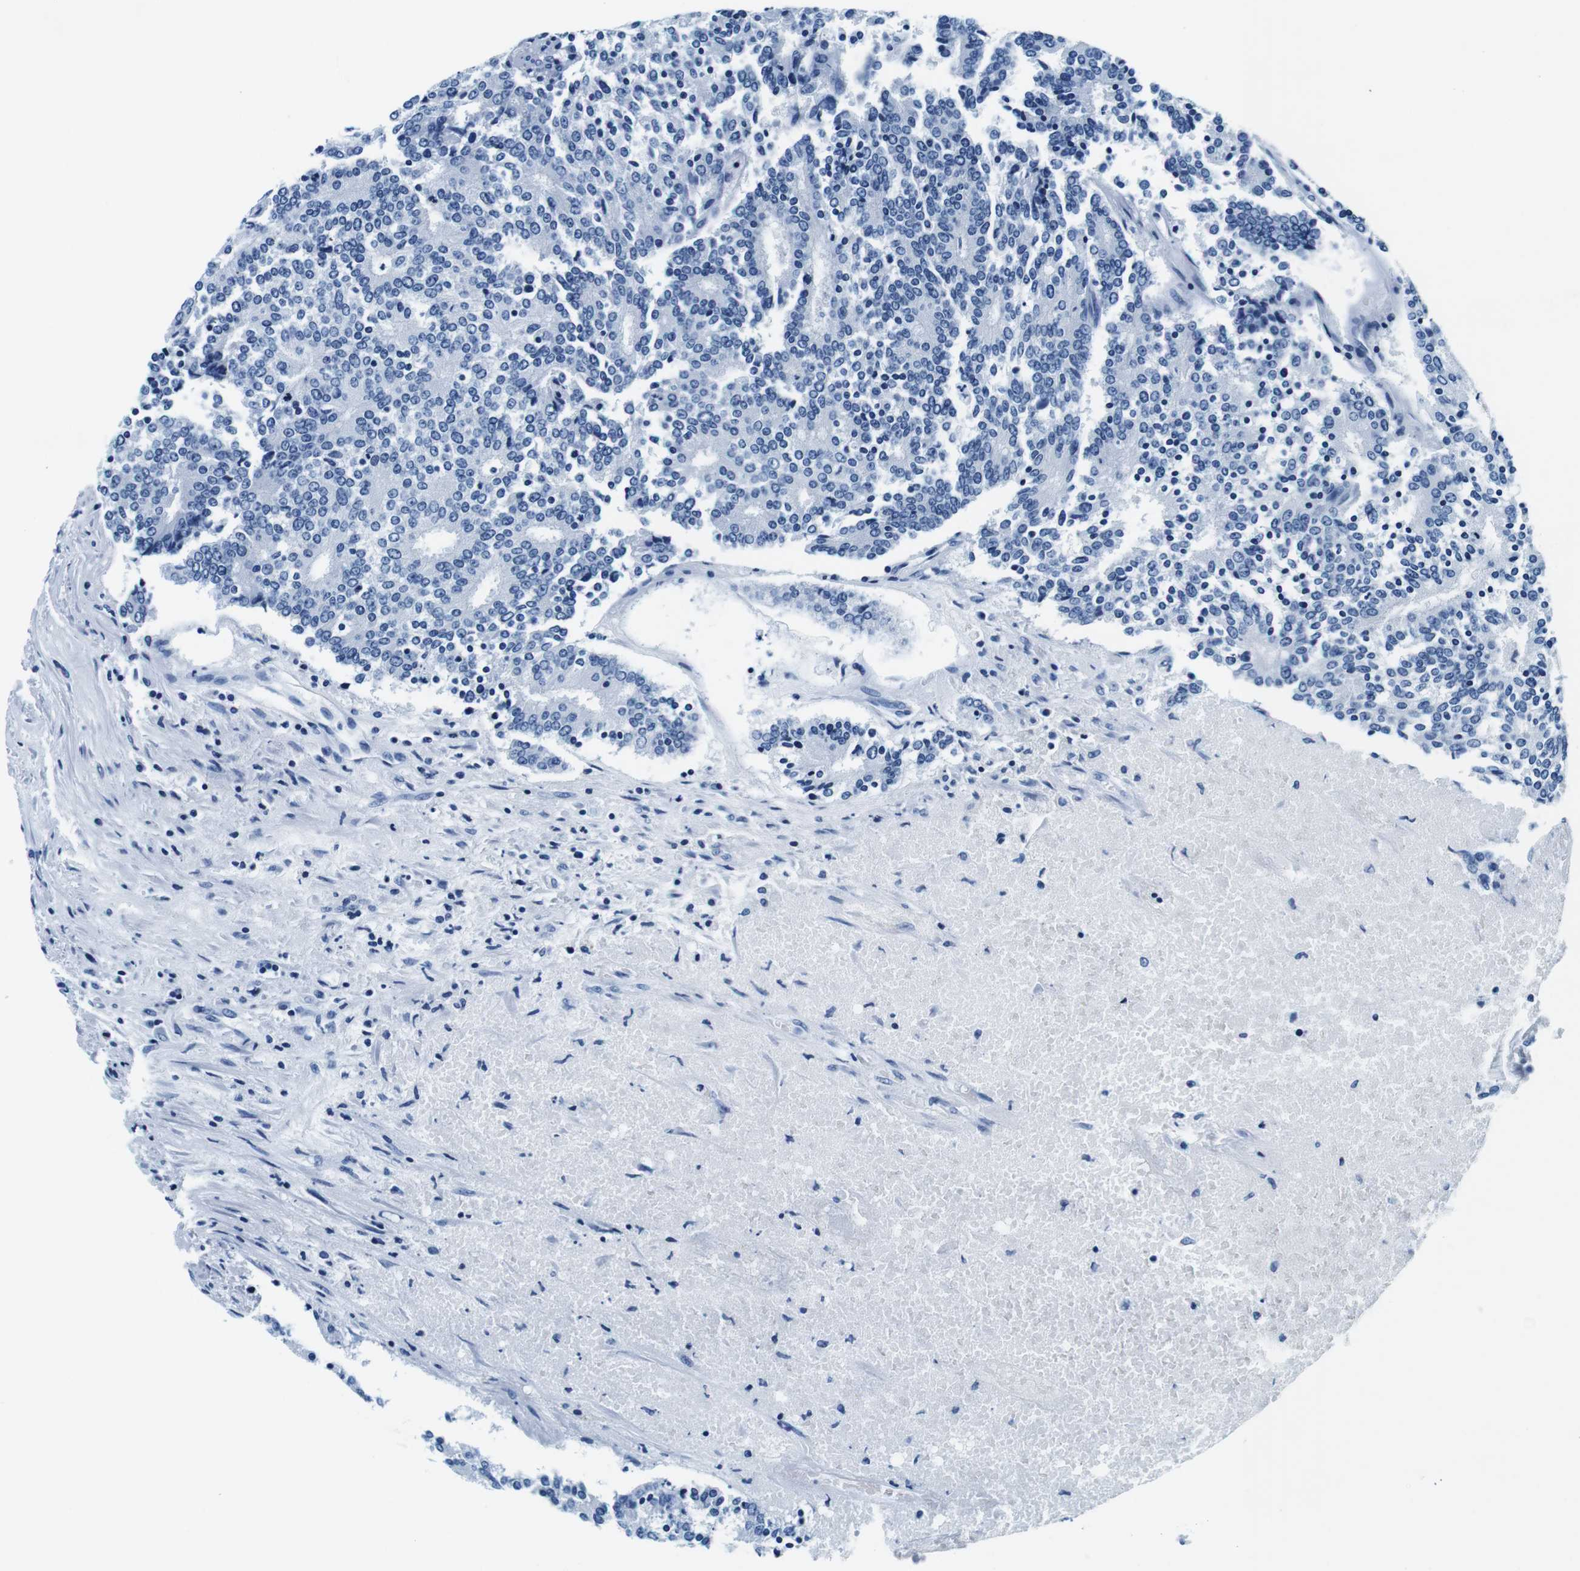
{"staining": {"intensity": "negative", "quantity": "none", "location": "none"}, "tissue": "prostate cancer", "cell_type": "Tumor cells", "image_type": "cancer", "snomed": [{"axis": "morphology", "description": "Normal tissue, NOS"}, {"axis": "morphology", "description": "Adenocarcinoma, High grade"}, {"axis": "topography", "description": "Prostate"}, {"axis": "topography", "description": "Seminal veicle"}], "caption": "Tumor cells show no significant protein expression in adenocarcinoma (high-grade) (prostate).", "gene": "ELANE", "patient": {"sex": "male", "age": 55}}